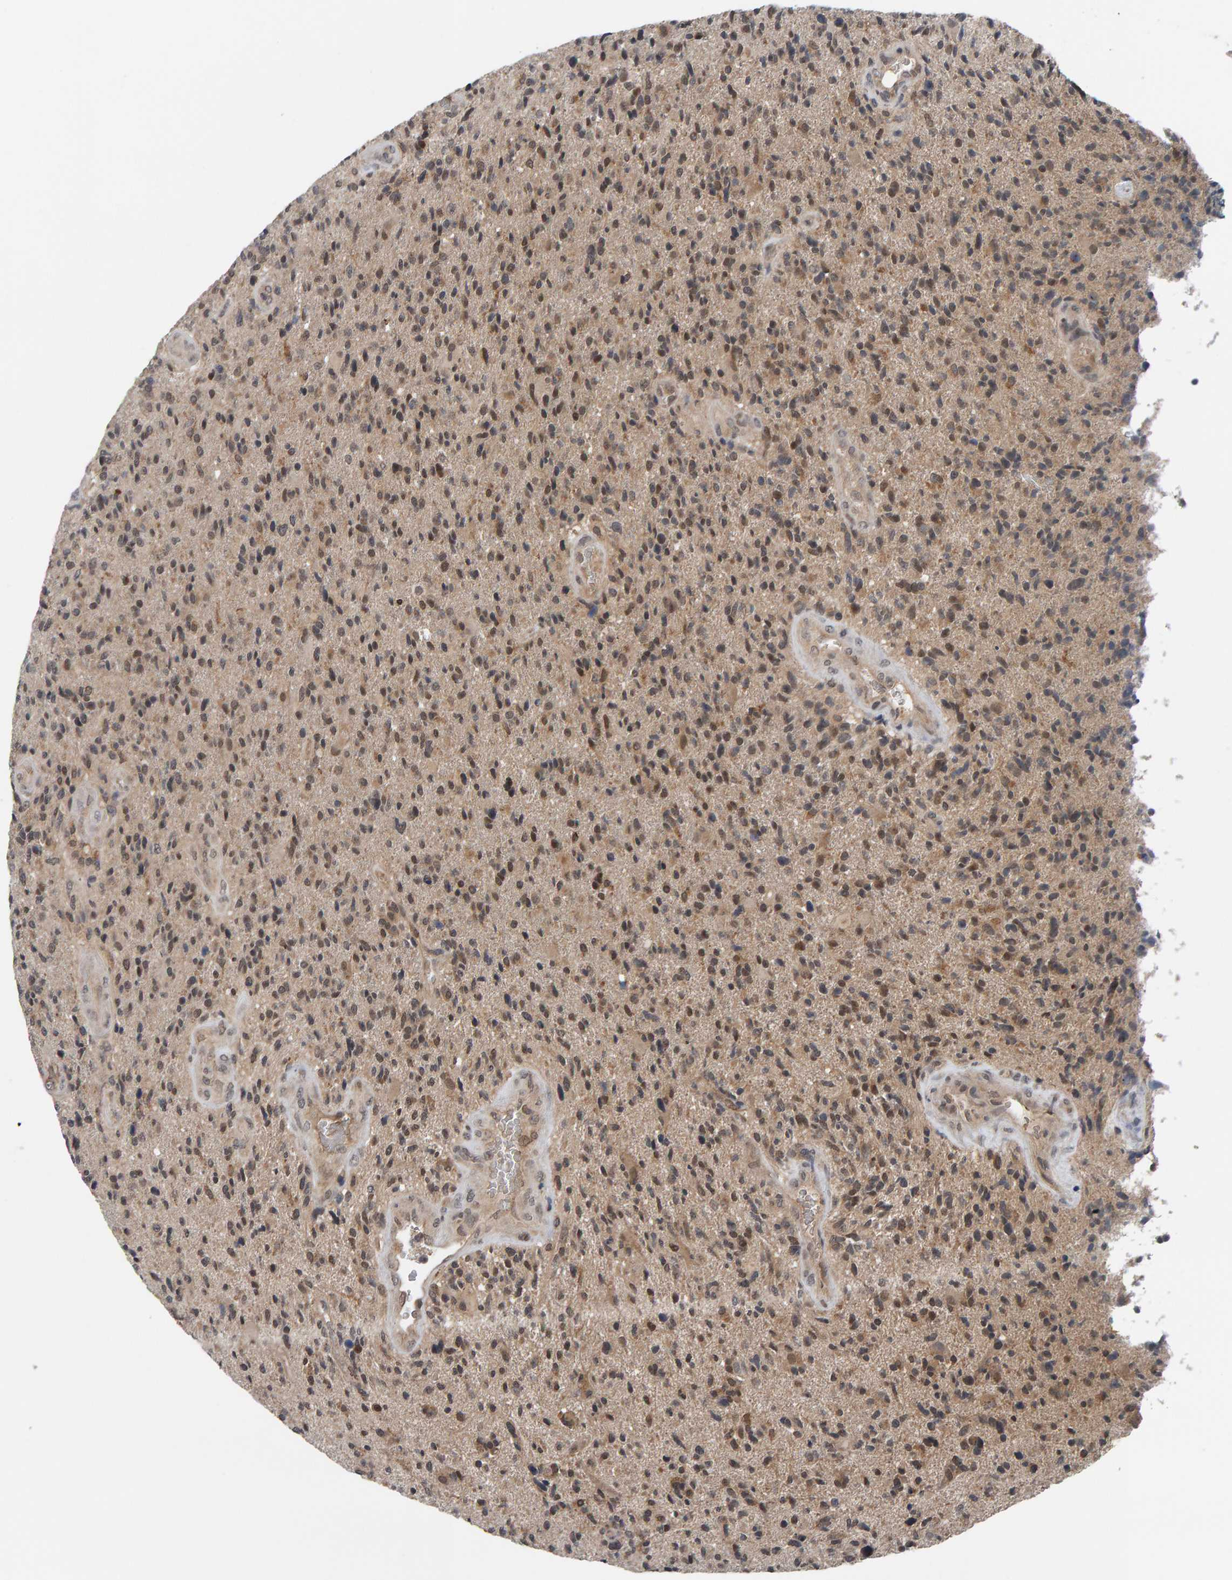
{"staining": {"intensity": "weak", "quantity": "25%-75%", "location": "nuclear"}, "tissue": "glioma", "cell_type": "Tumor cells", "image_type": "cancer", "snomed": [{"axis": "morphology", "description": "Glioma, malignant, High grade"}, {"axis": "topography", "description": "Brain"}], "caption": "Immunohistochemistry (IHC) (DAB) staining of human glioma exhibits weak nuclear protein staining in approximately 25%-75% of tumor cells.", "gene": "COASY", "patient": {"sex": "male", "age": 72}}